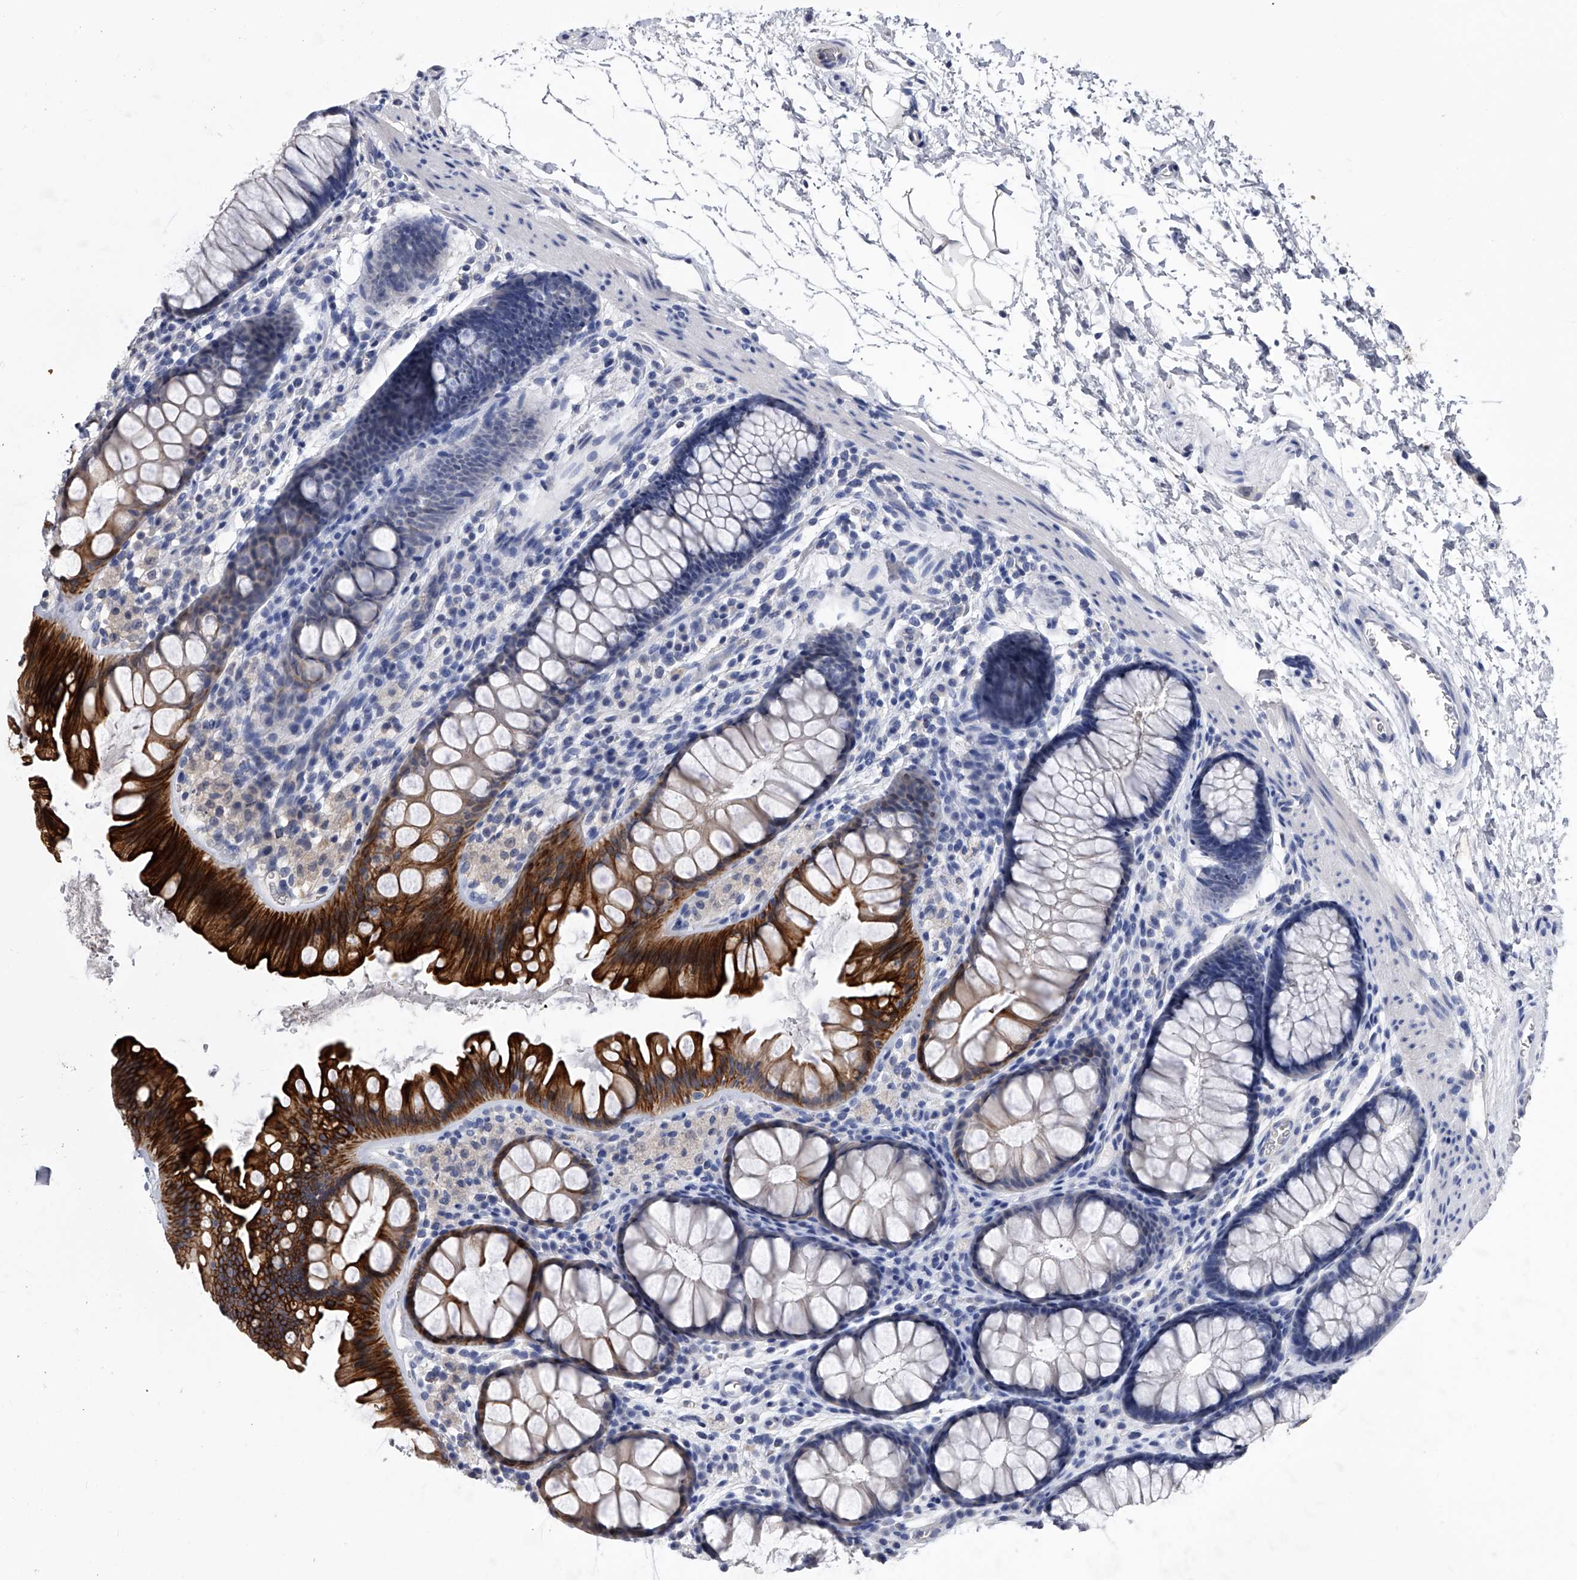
{"staining": {"intensity": "weak", "quantity": "25%-75%", "location": "cytoplasmic/membranous"}, "tissue": "colon", "cell_type": "Endothelial cells", "image_type": "normal", "snomed": [{"axis": "morphology", "description": "Normal tissue, NOS"}, {"axis": "topography", "description": "Colon"}], "caption": "Colon was stained to show a protein in brown. There is low levels of weak cytoplasmic/membranous expression in approximately 25%-75% of endothelial cells. (Stains: DAB (3,3'-diaminobenzidine) in brown, nuclei in blue, Microscopy: brightfield microscopy at high magnification).", "gene": "EFCAB7", "patient": {"sex": "female", "age": 62}}